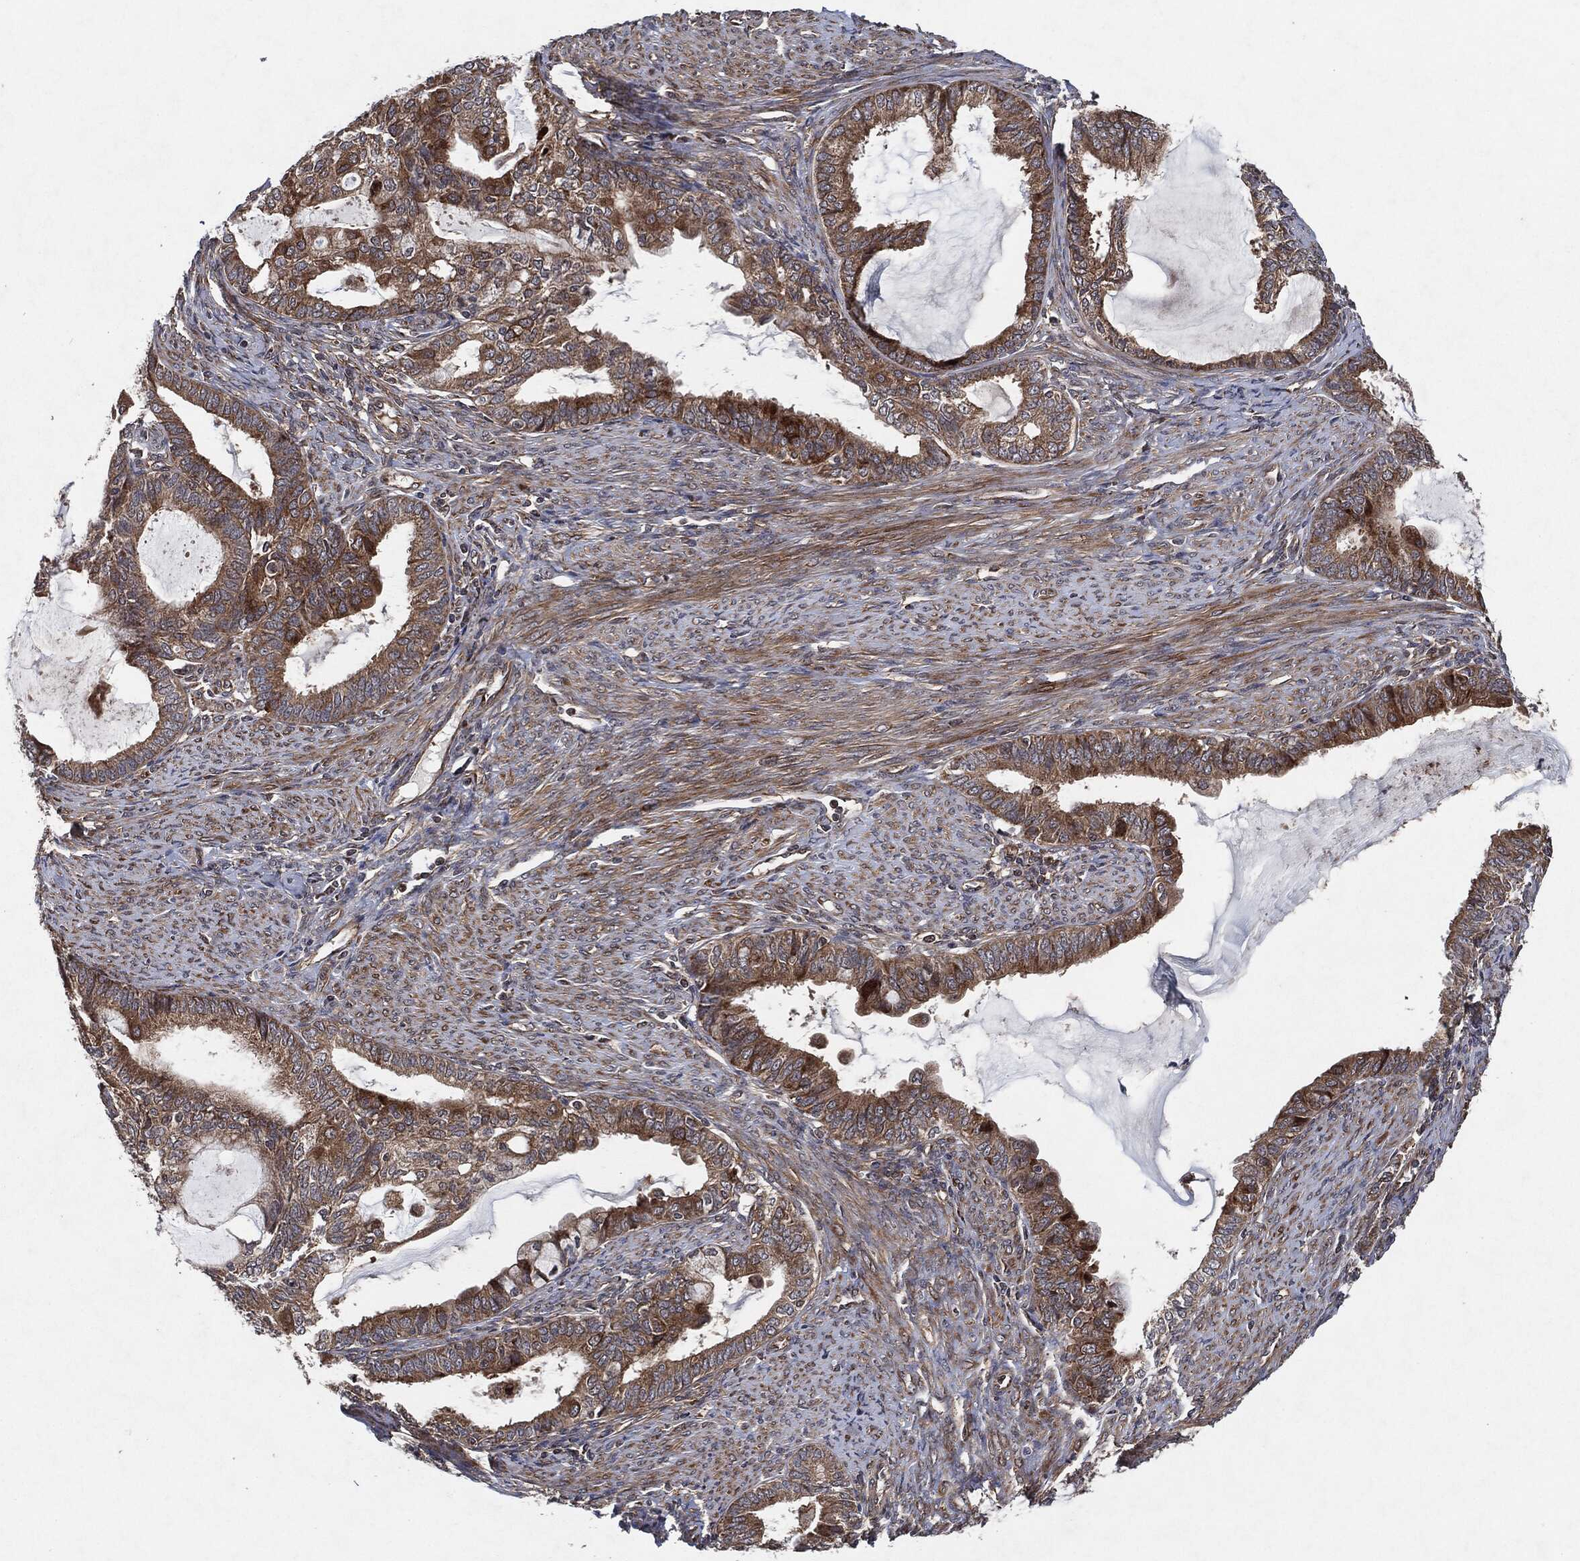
{"staining": {"intensity": "moderate", "quantity": "25%-75%", "location": "cytoplasmic/membranous"}, "tissue": "endometrial cancer", "cell_type": "Tumor cells", "image_type": "cancer", "snomed": [{"axis": "morphology", "description": "Adenocarcinoma, NOS"}, {"axis": "topography", "description": "Endometrium"}], "caption": "Immunohistochemistry photomicrograph of neoplastic tissue: endometrial adenocarcinoma stained using immunohistochemistry (IHC) demonstrates medium levels of moderate protein expression localized specifically in the cytoplasmic/membranous of tumor cells, appearing as a cytoplasmic/membranous brown color.", "gene": "BCAR1", "patient": {"sex": "female", "age": 86}}